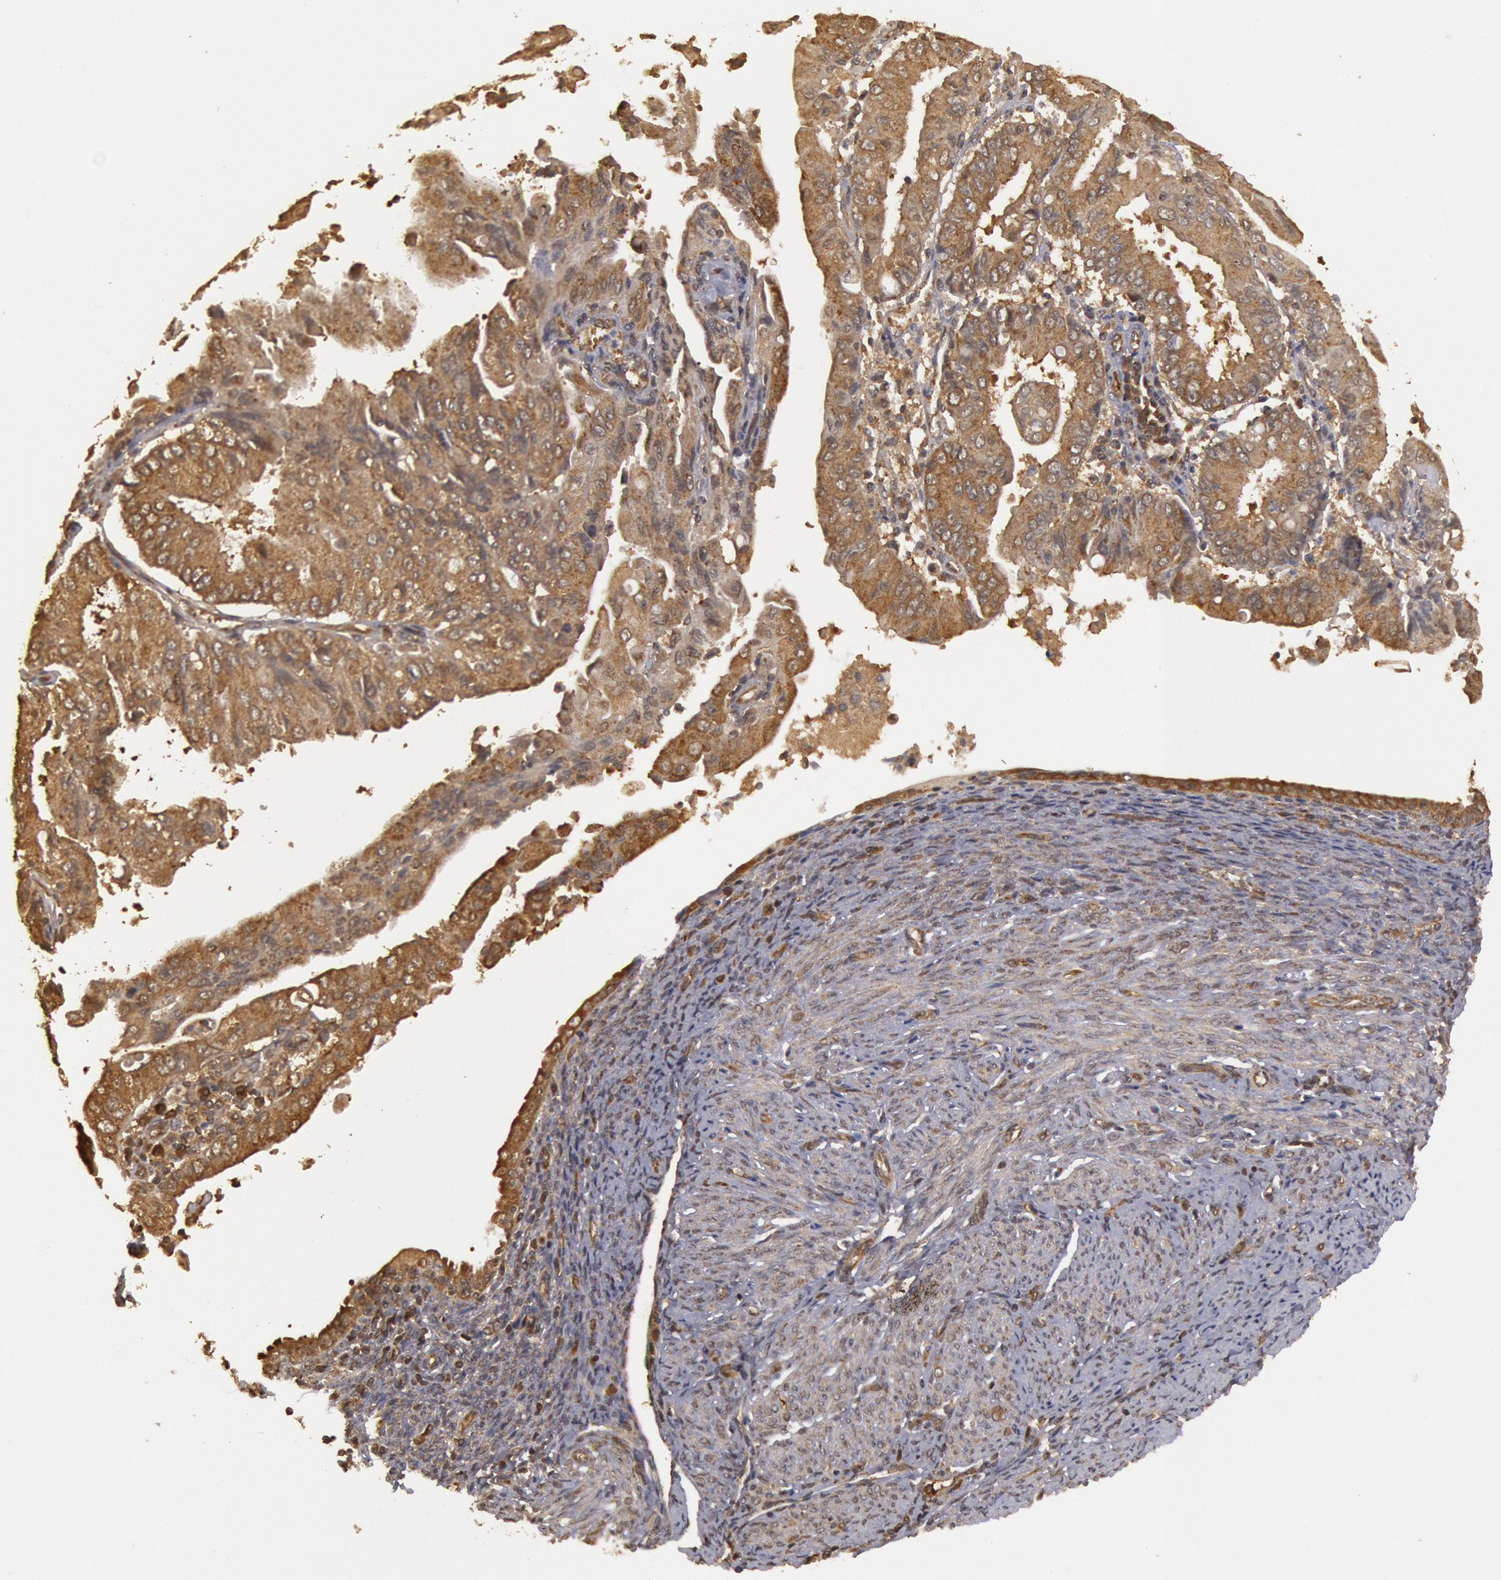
{"staining": {"intensity": "strong", "quantity": ">75%", "location": "cytoplasmic/membranous"}, "tissue": "endometrial cancer", "cell_type": "Tumor cells", "image_type": "cancer", "snomed": [{"axis": "morphology", "description": "Adenocarcinoma, NOS"}, {"axis": "topography", "description": "Endometrium"}], "caption": "This image displays immunohistochemistry staining of human endometrial adenocarcinoma, with high strong cytoplasmic/membranous expression in about >75% of tumor cells.", "gene": "USP14", "patient": {"sex": "female", "age": 75}}